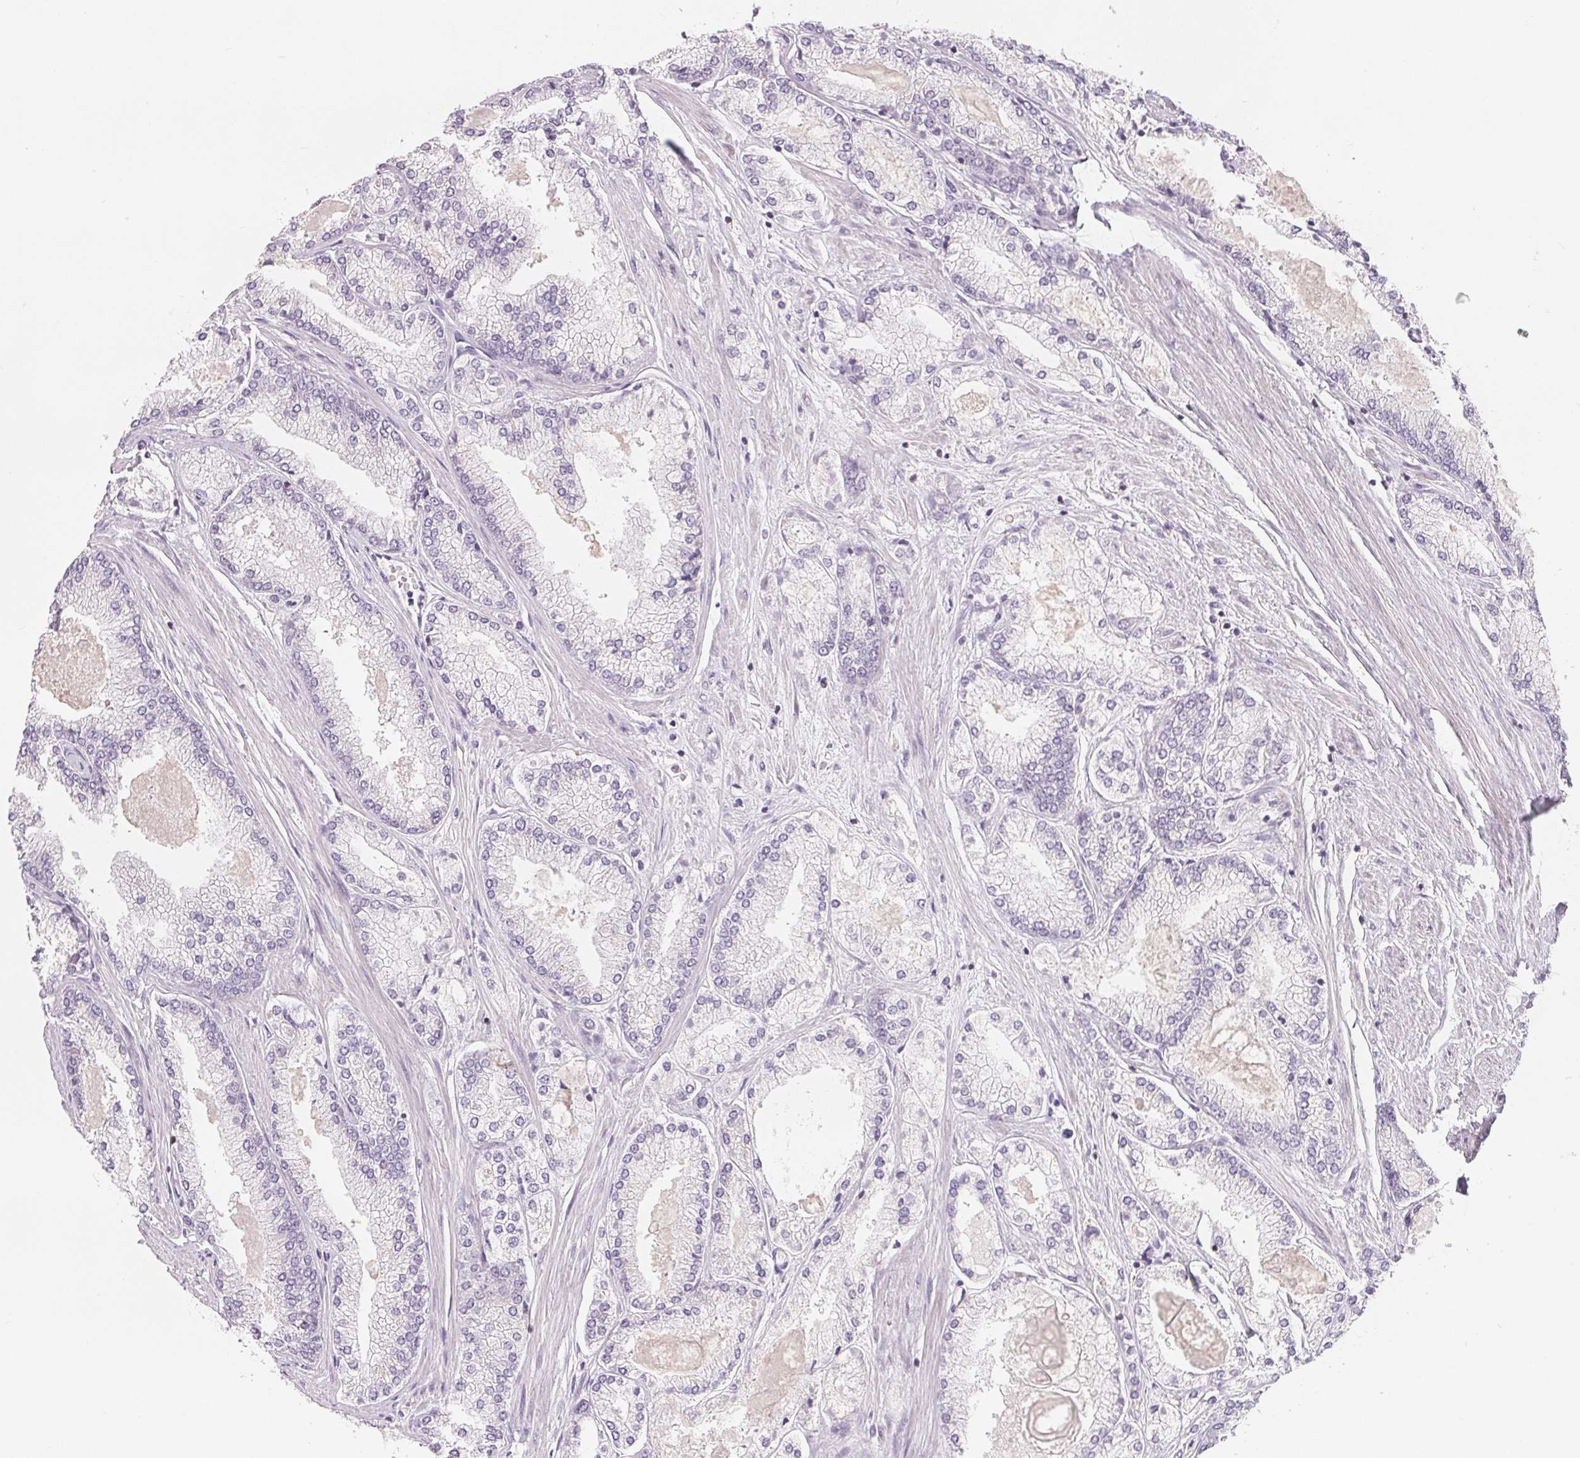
{"staining": {"intensity": "negative", "quantity": "none", "location": "none"}, "tissue": "prostate cancer", "cell_type": "Tumor cells", "image_type": "cancer", "snomed": [{"axis": "morphology", "description": "Adenocarcinoma, High grade"}, {"axis": "topography", "description": "Prostate"}], "caption": "Immunohistochemistry of prostate cancer shows no staining in tumor cells.", "gene": "CD69", "patient": {"sex": "male", "age": 68}}